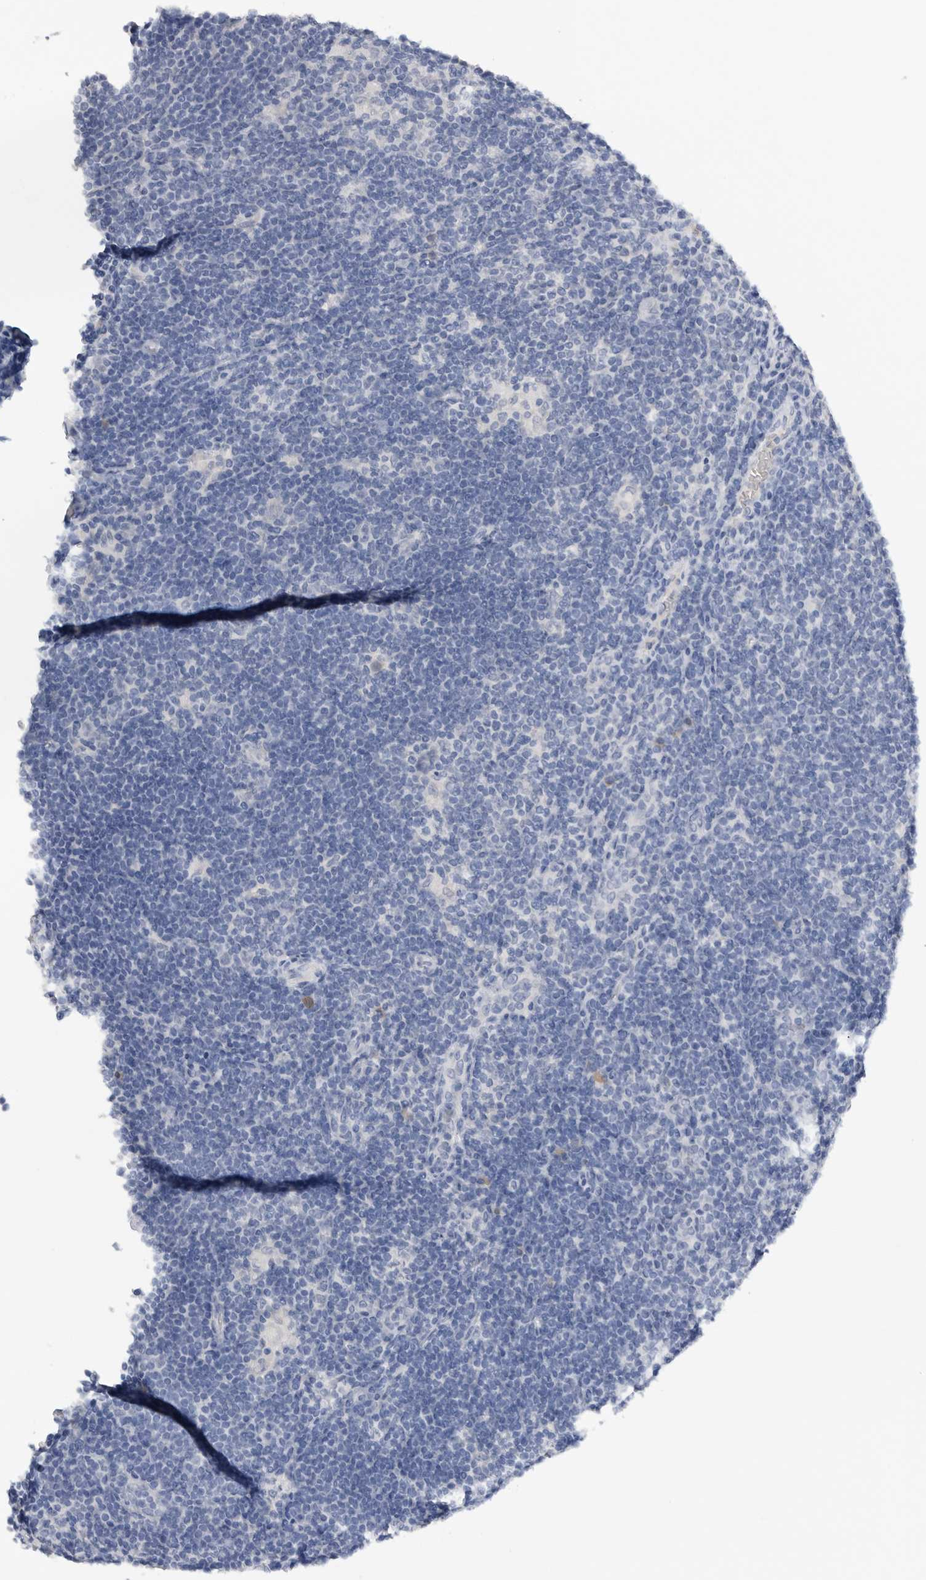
{"staining": {"intensity": "negative", "quantity": "none", "location": "none"}, "tissue": "lymphoma", "cell_type": "Tumor cells", "image_type": "cancer", "snomed": [{"axis": "morphology", "description": "Hodgkin's disease, NOS"}, {"axis": "topography", "description": "Lymph node"}], "caption": "This is a histopathology image of immunohistochemistry staining of lymphoma, which shows no positivity in tumor cells.", "gene": "FABP6", "patient": {"sex": "female", "age": 57}}